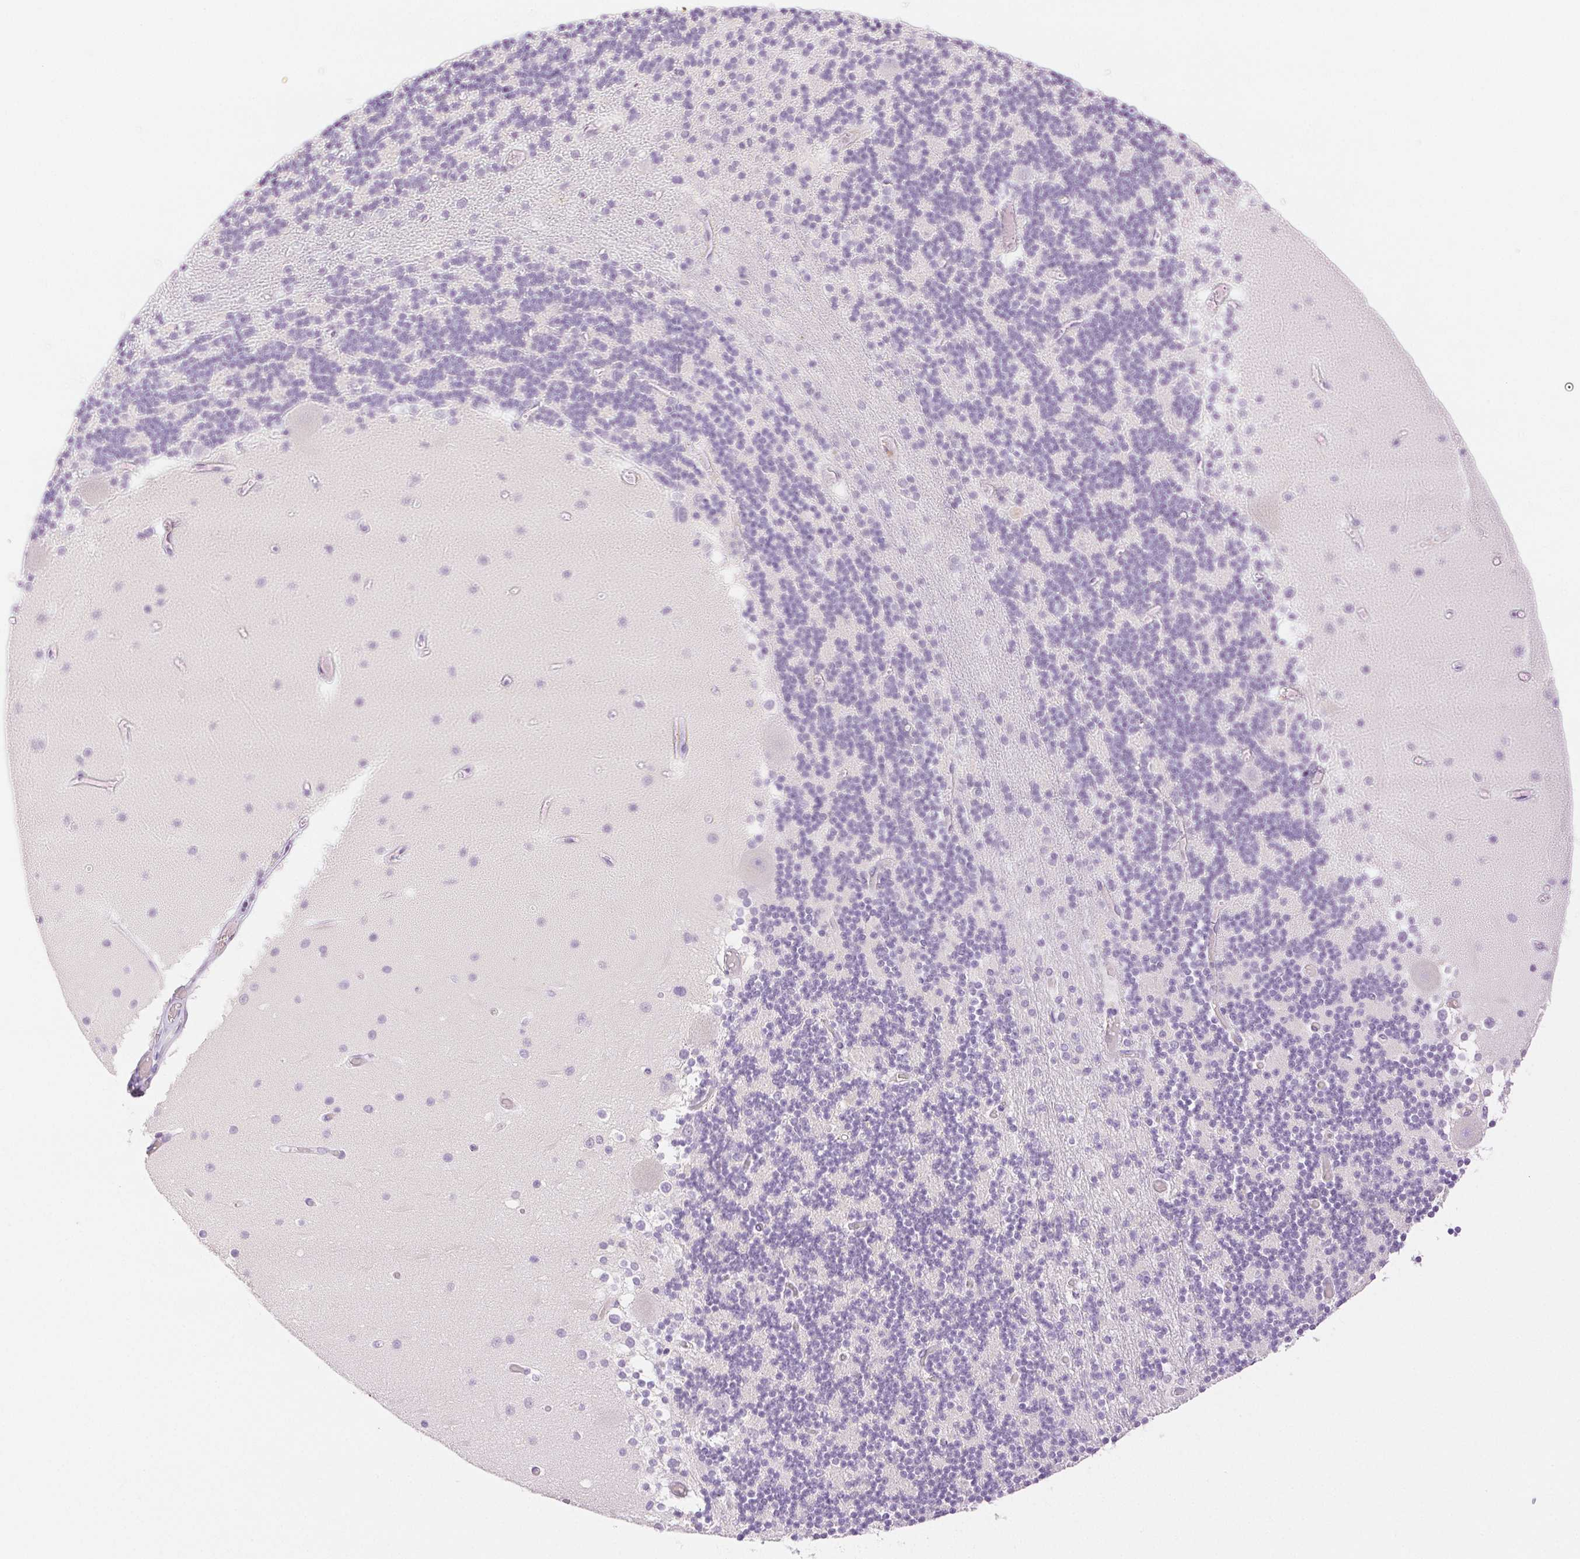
{"staining": {"intensity": "negative", "quantity": "none", "location": "none"}, "tissue": "cerebellum", "cell_type": "Cells in granular layer", "image_type": "normal", "snomed": [{"axis": "morphology", "description": "Normal tissue, NOS"}, {"axis": "topography", "description": "Cerebellum"}], "caption": "A high-resolution histopathology image shows IHC staining of unremarkable cerebellum, which displays no significant expression in cells in granular layer. Nuclei are stained in blue.", "gene": "SPACA4", "patient": {"sex": "female", "age": 28}}